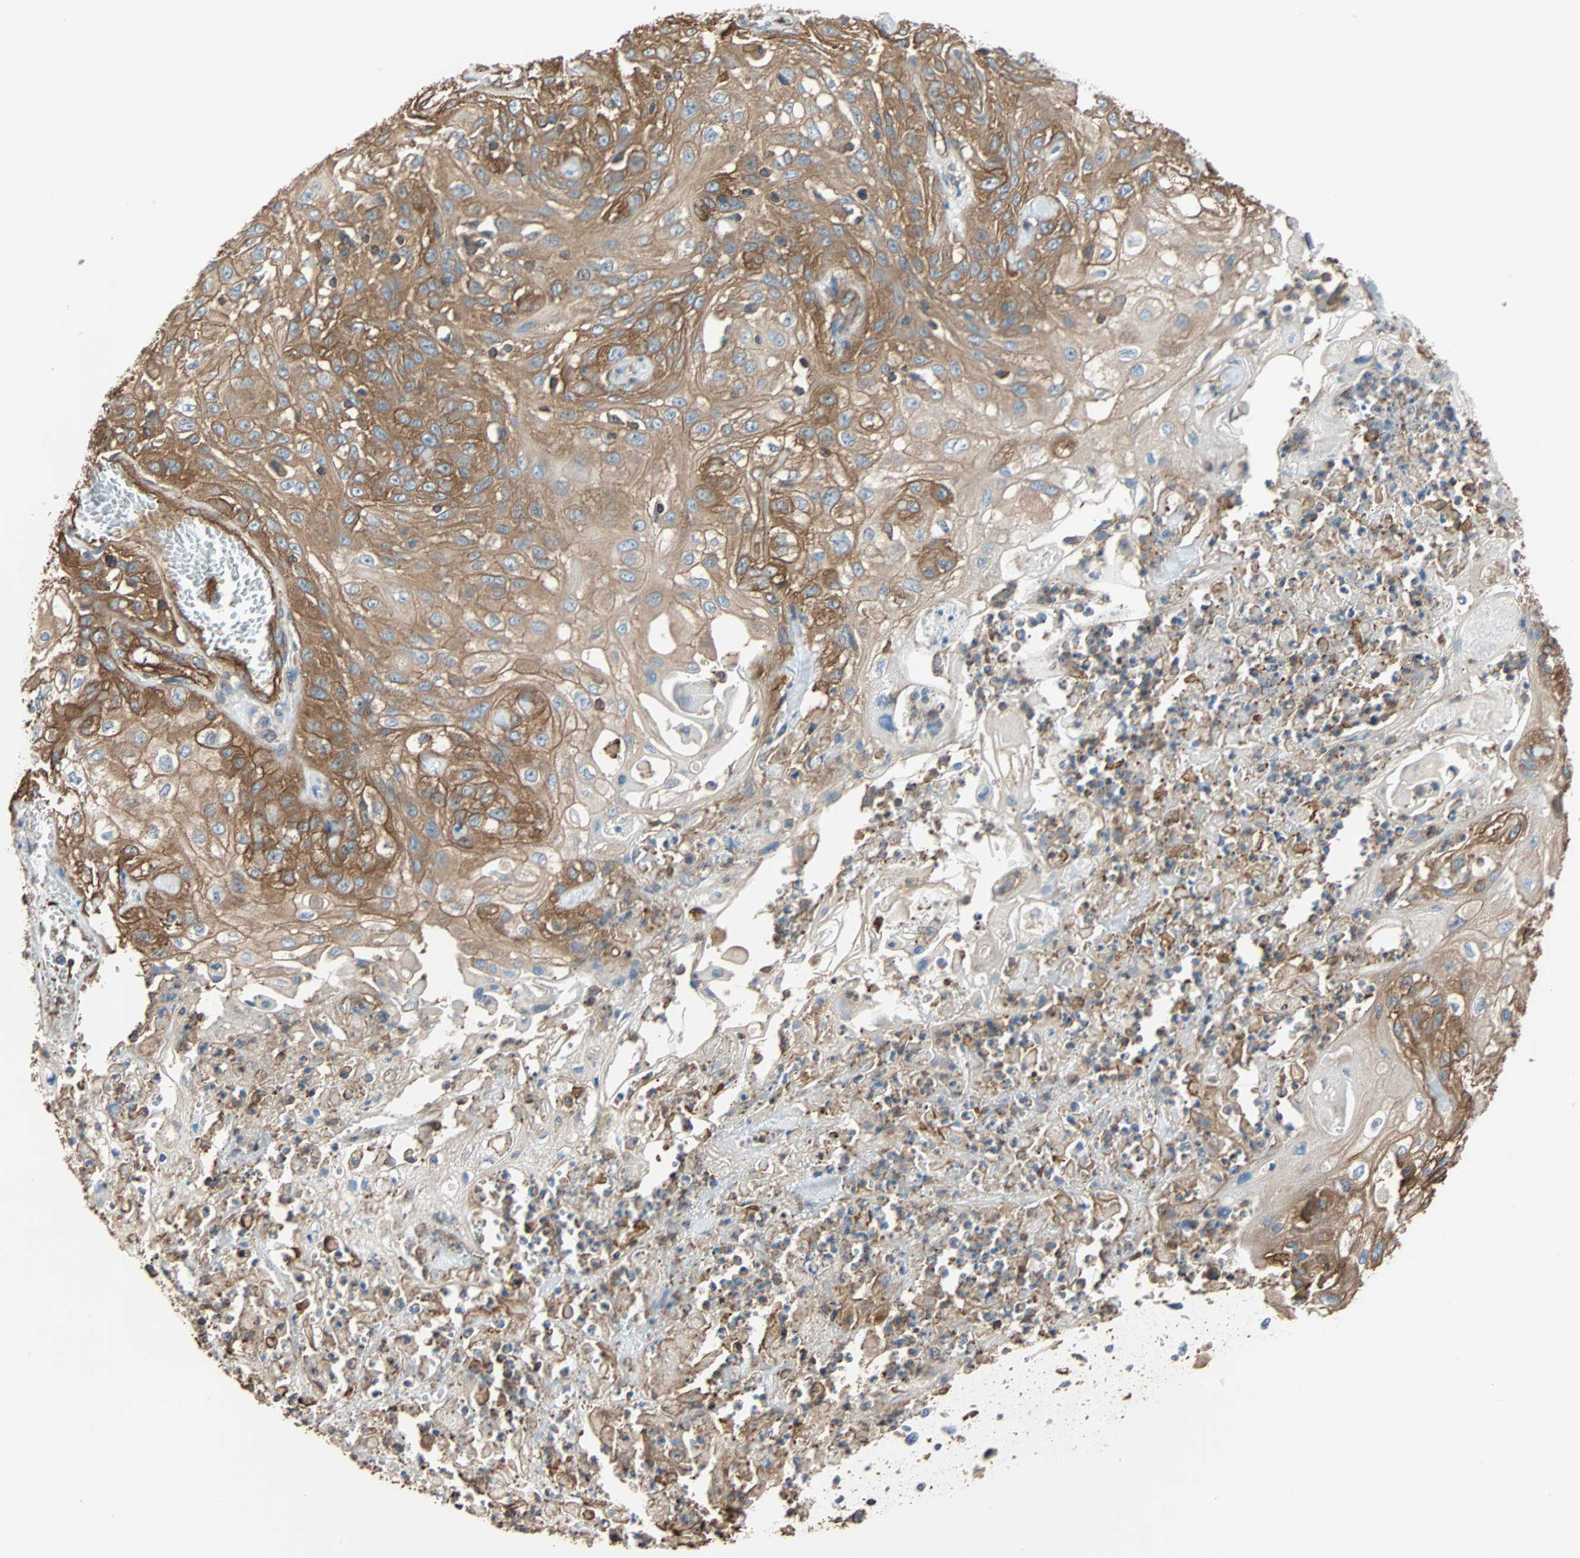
{"staining": {"intensity": "moderate", "quantity": ">75%", "location": "cytoplasmic/membranous"}, "tissue": "skin cancer", "cell_type": "Tumor cells", "image_type": "cancer", "snomed": [{"axis": "morphology", "description": "Squamous cell carcinoma, NOS"}, {"axis": "morphology", "description": "Squamous cell carcinoma, metastatic, NOS"}, {"axis": "topography", "description": "Skin"}, {"axis": "topography", "description": "Lymph node"}], "caption": "A photomicrograph of metastatic squamous cell carcinoma (skin) stained for a protein exhibits moderate cytoplasmic/membranous brown staining in tumor cells.", "gene": "GALNT10", "patient": {"sex": "male", "age": 75}}